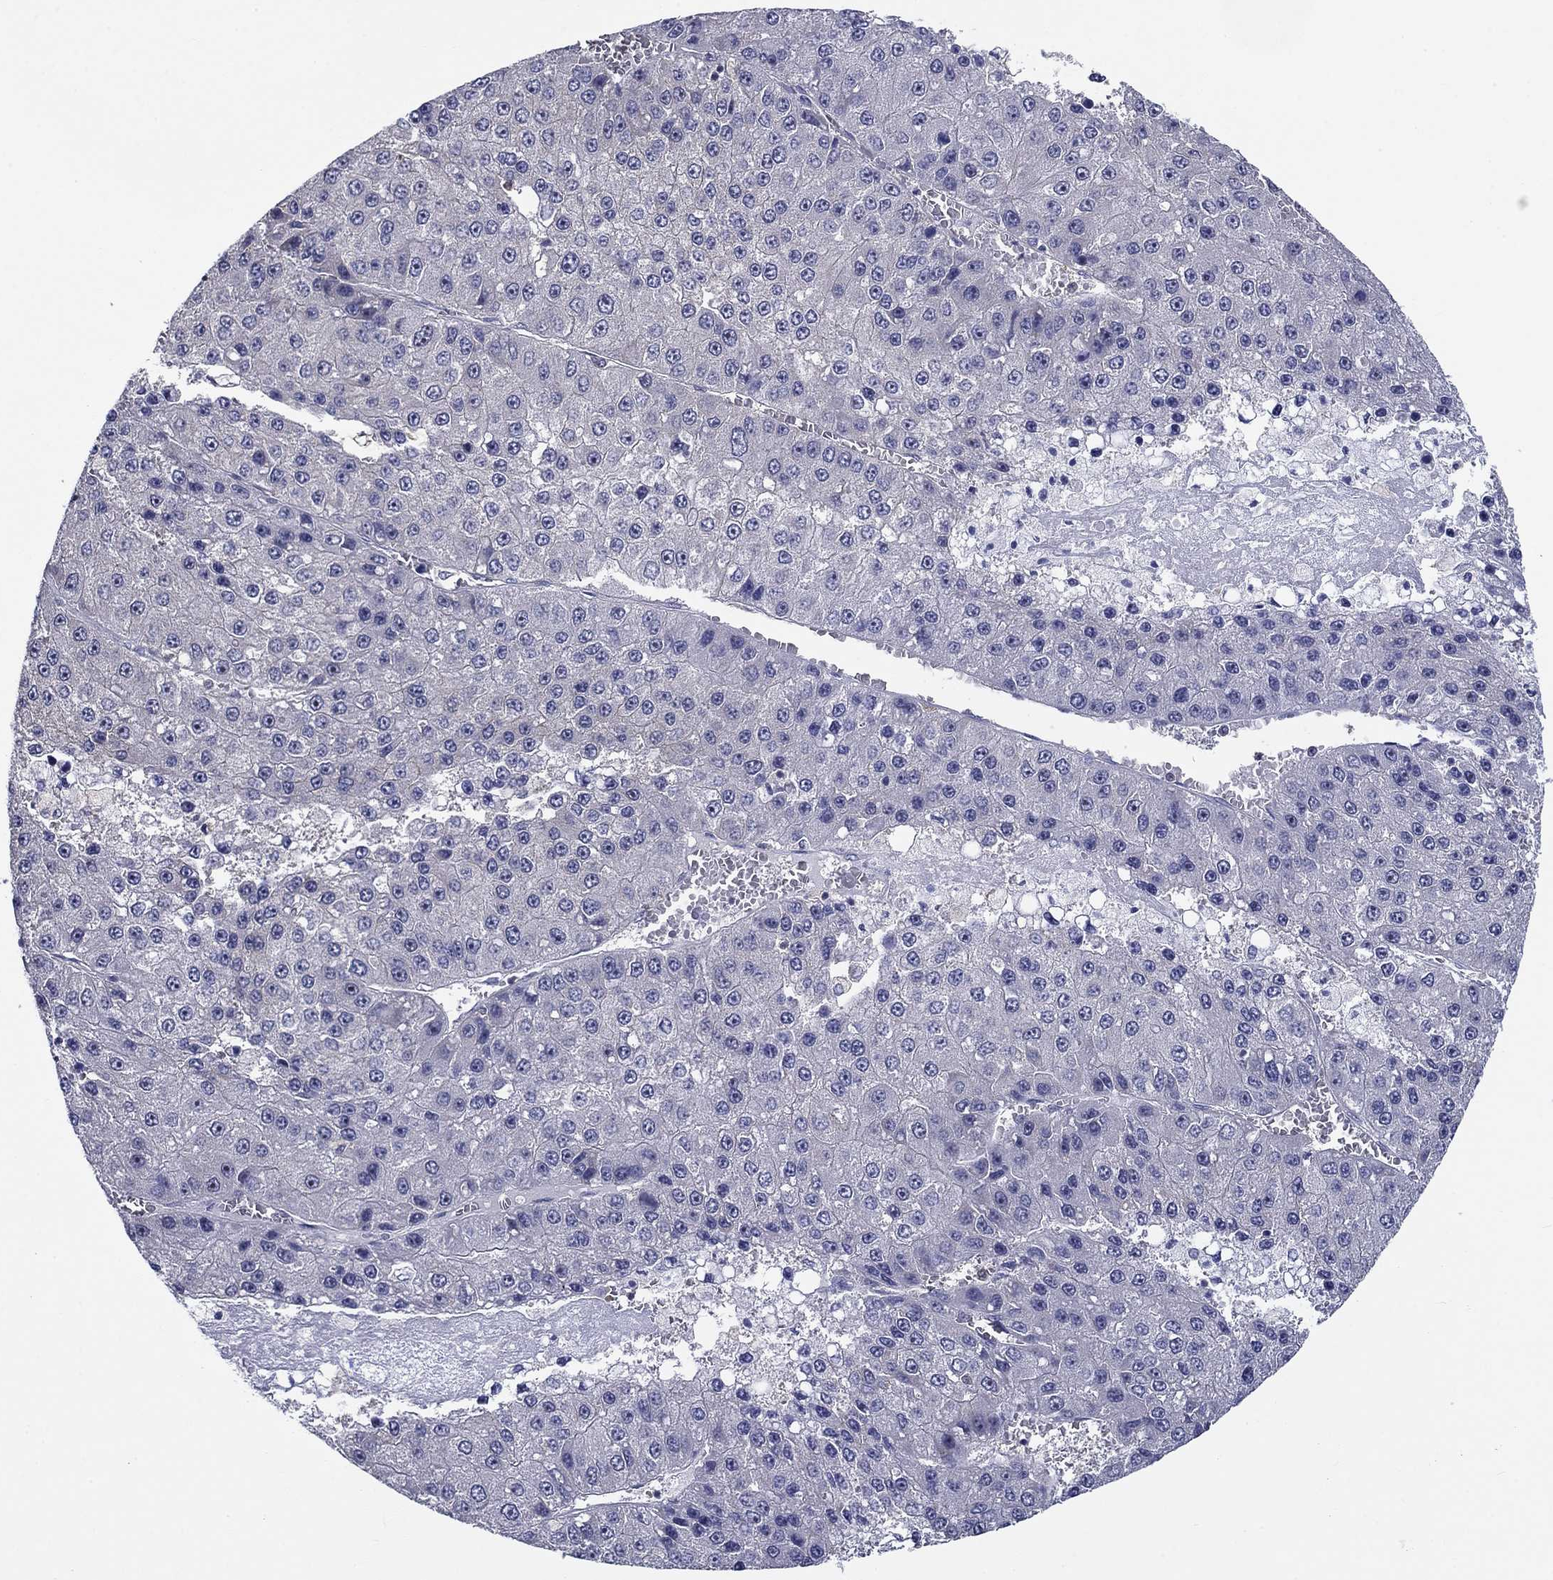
{"staining": {"intensity": "negative", "quantity": "none", "location": "none"}, "tissue": "liver cancer", "cell_type": "Tumor cells", "image_type": "cancer", "snomed": [{"axis": "morphology", "description": "Carcinoma, Hepatocellular, NOS"}, {"axis": "topography", "description": "Liver"}], "caption": "Tumor cells show no significant protein positivity in hepatocellular carcinoma (liver).", "gene": "POU2F2", "patient": {"sex": "female", "age": 73}}